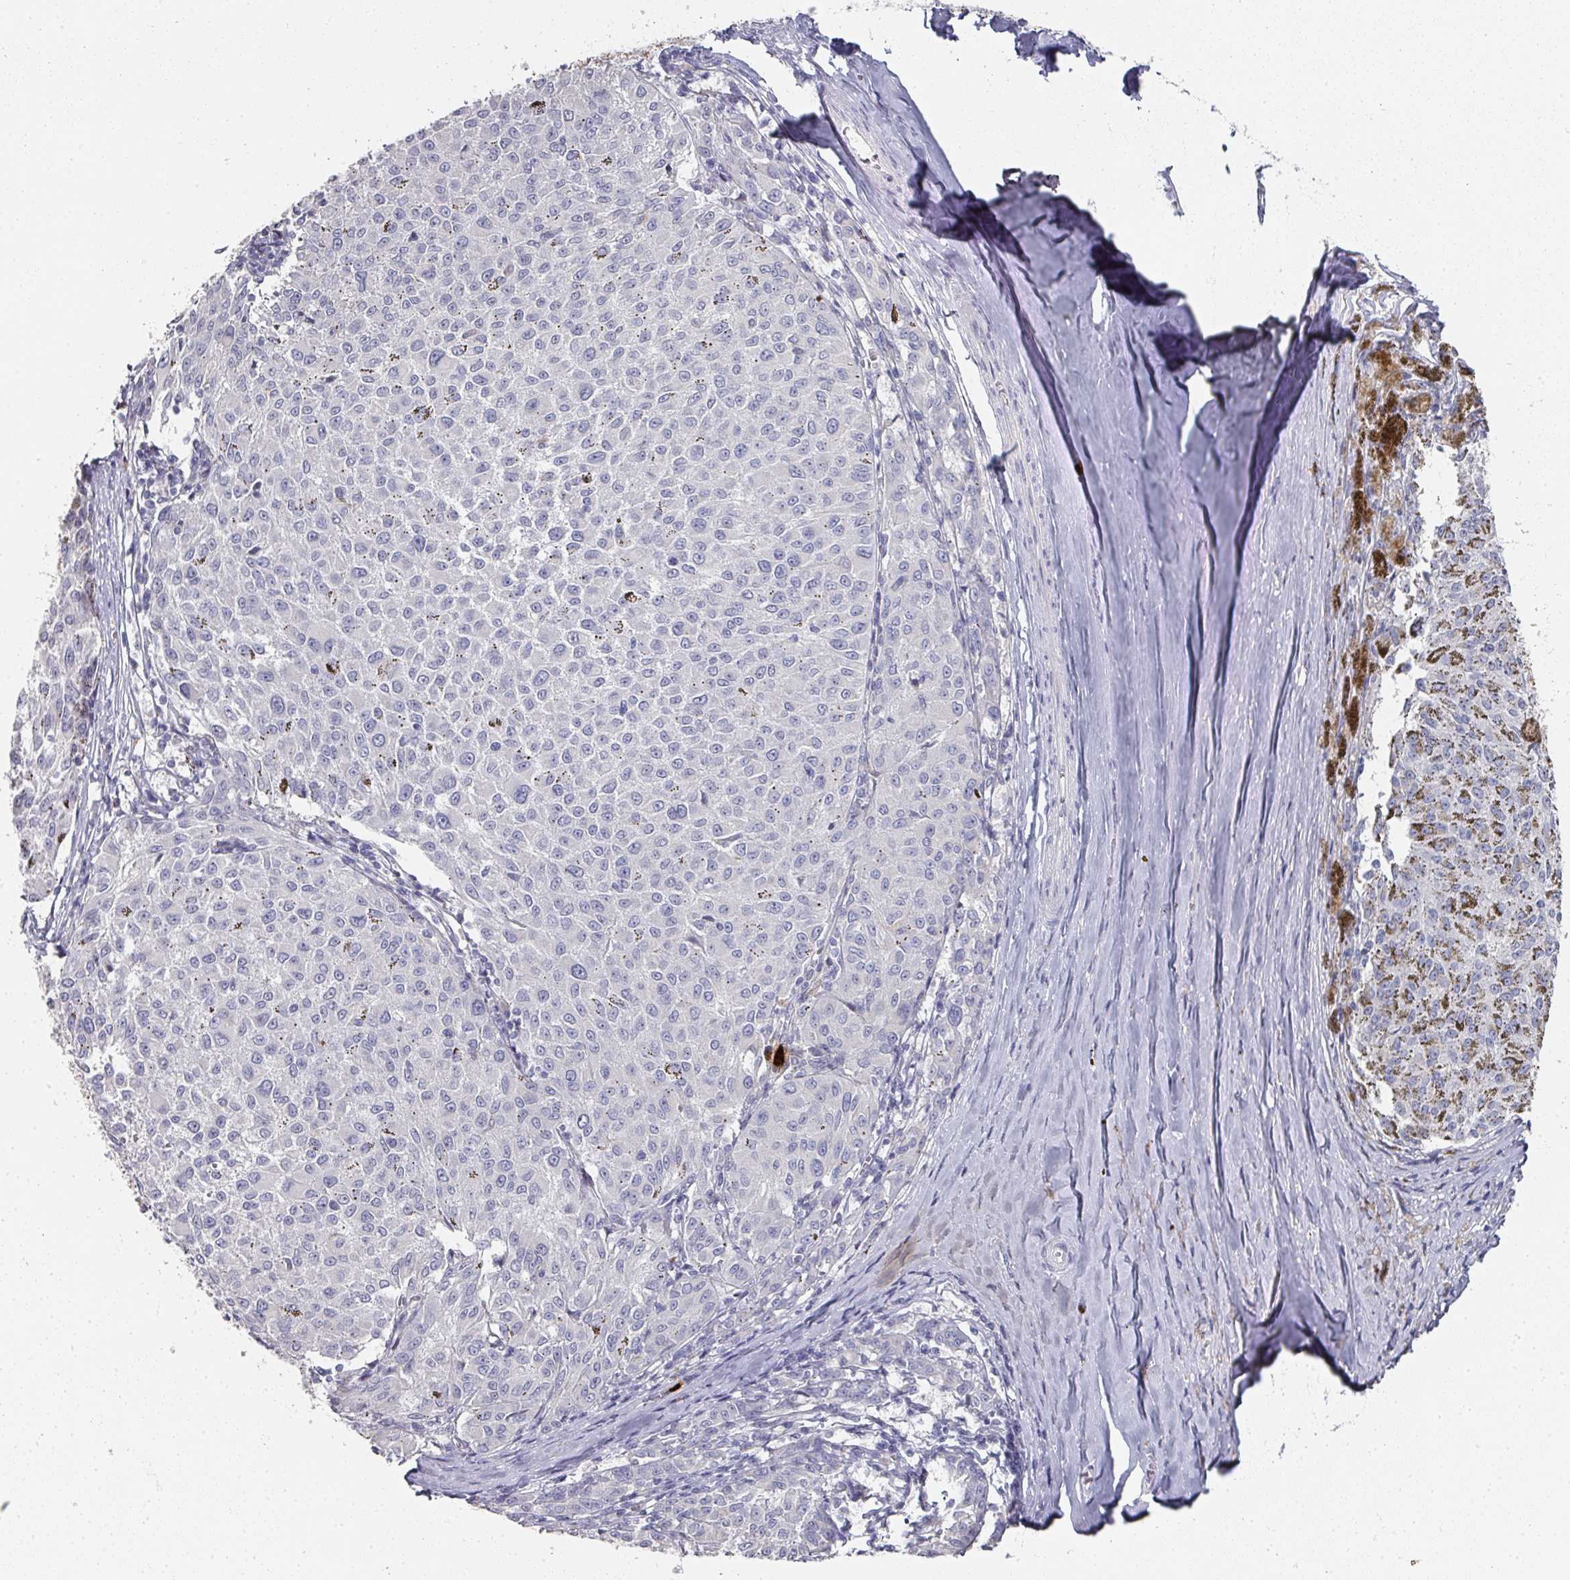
{"staining": {"intensity": "negative", "quantity": "none", "location": "none"}, "tissue": "melanoma", "cell_type": "Tumor cells", "image_type": "cancer", "snomed": [{"axis": "morphology", "description": "Malignant melanoma, NOS"}, {"axis": "topography", "description": "Skin"}], "caption": "Human melanoma stained for a protein using immunohistochemistry (IHC) displays no expression in tumor cells.", "gene": "CAMP", "patient": {"sex": "female", "age": 72}}